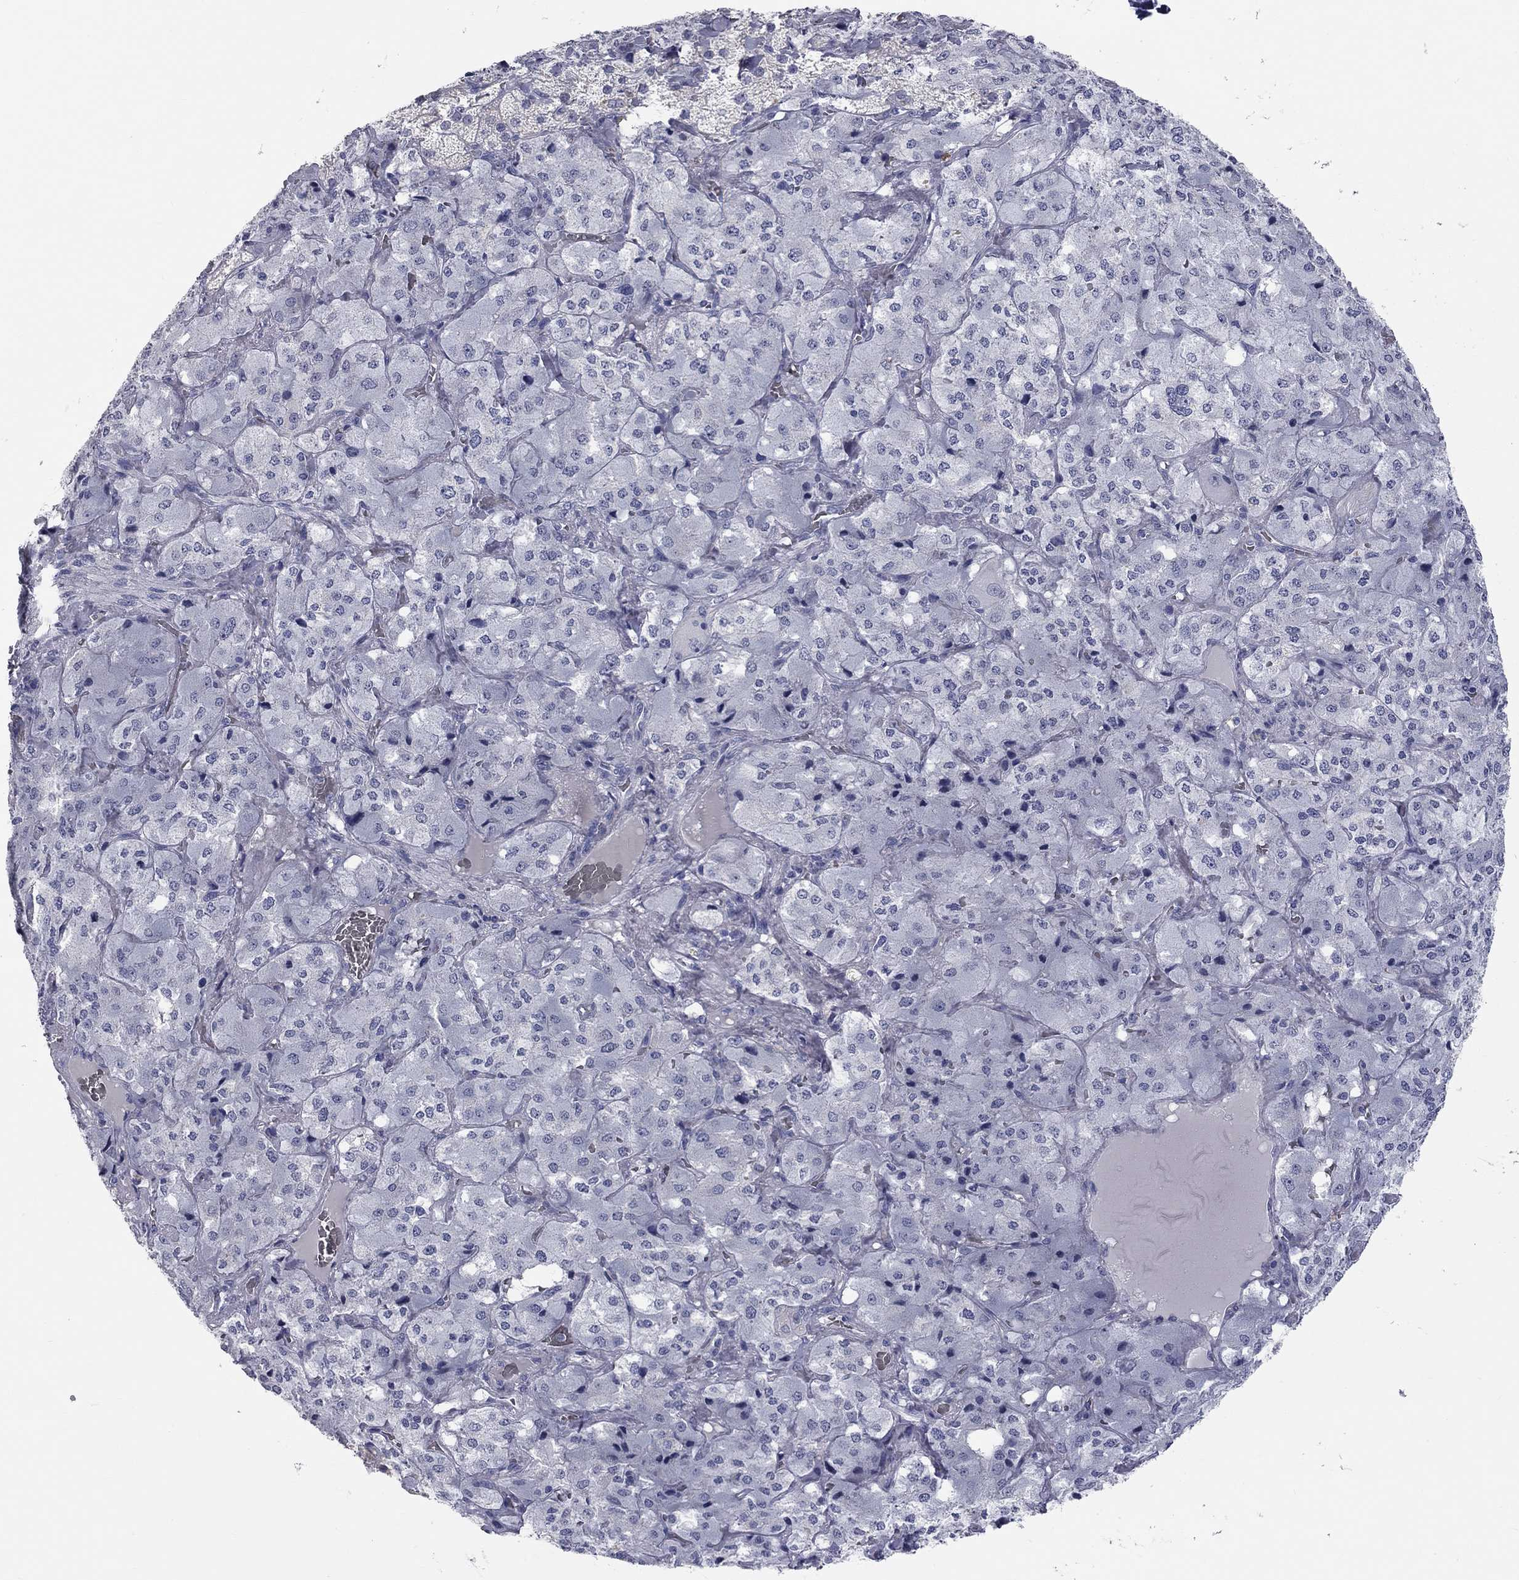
{"staining": {"intensity": "negative", "quantity": "none", "location": "none"}, "tissue": "adrenal gland", "cell_type": "Glandular cells", "image_type": "normal", "snomed": [{"axis": "morphology", "description": "Normal tissue, NOS"}, {"axis": "topography", "description": "Adrenal gland"}], "caption": "A histopathology image of adrenal gland stained for a protein displays no brown staining in glandular cells.", "gene": "AK8", "patient": {"sex": "male", "age": 57}}